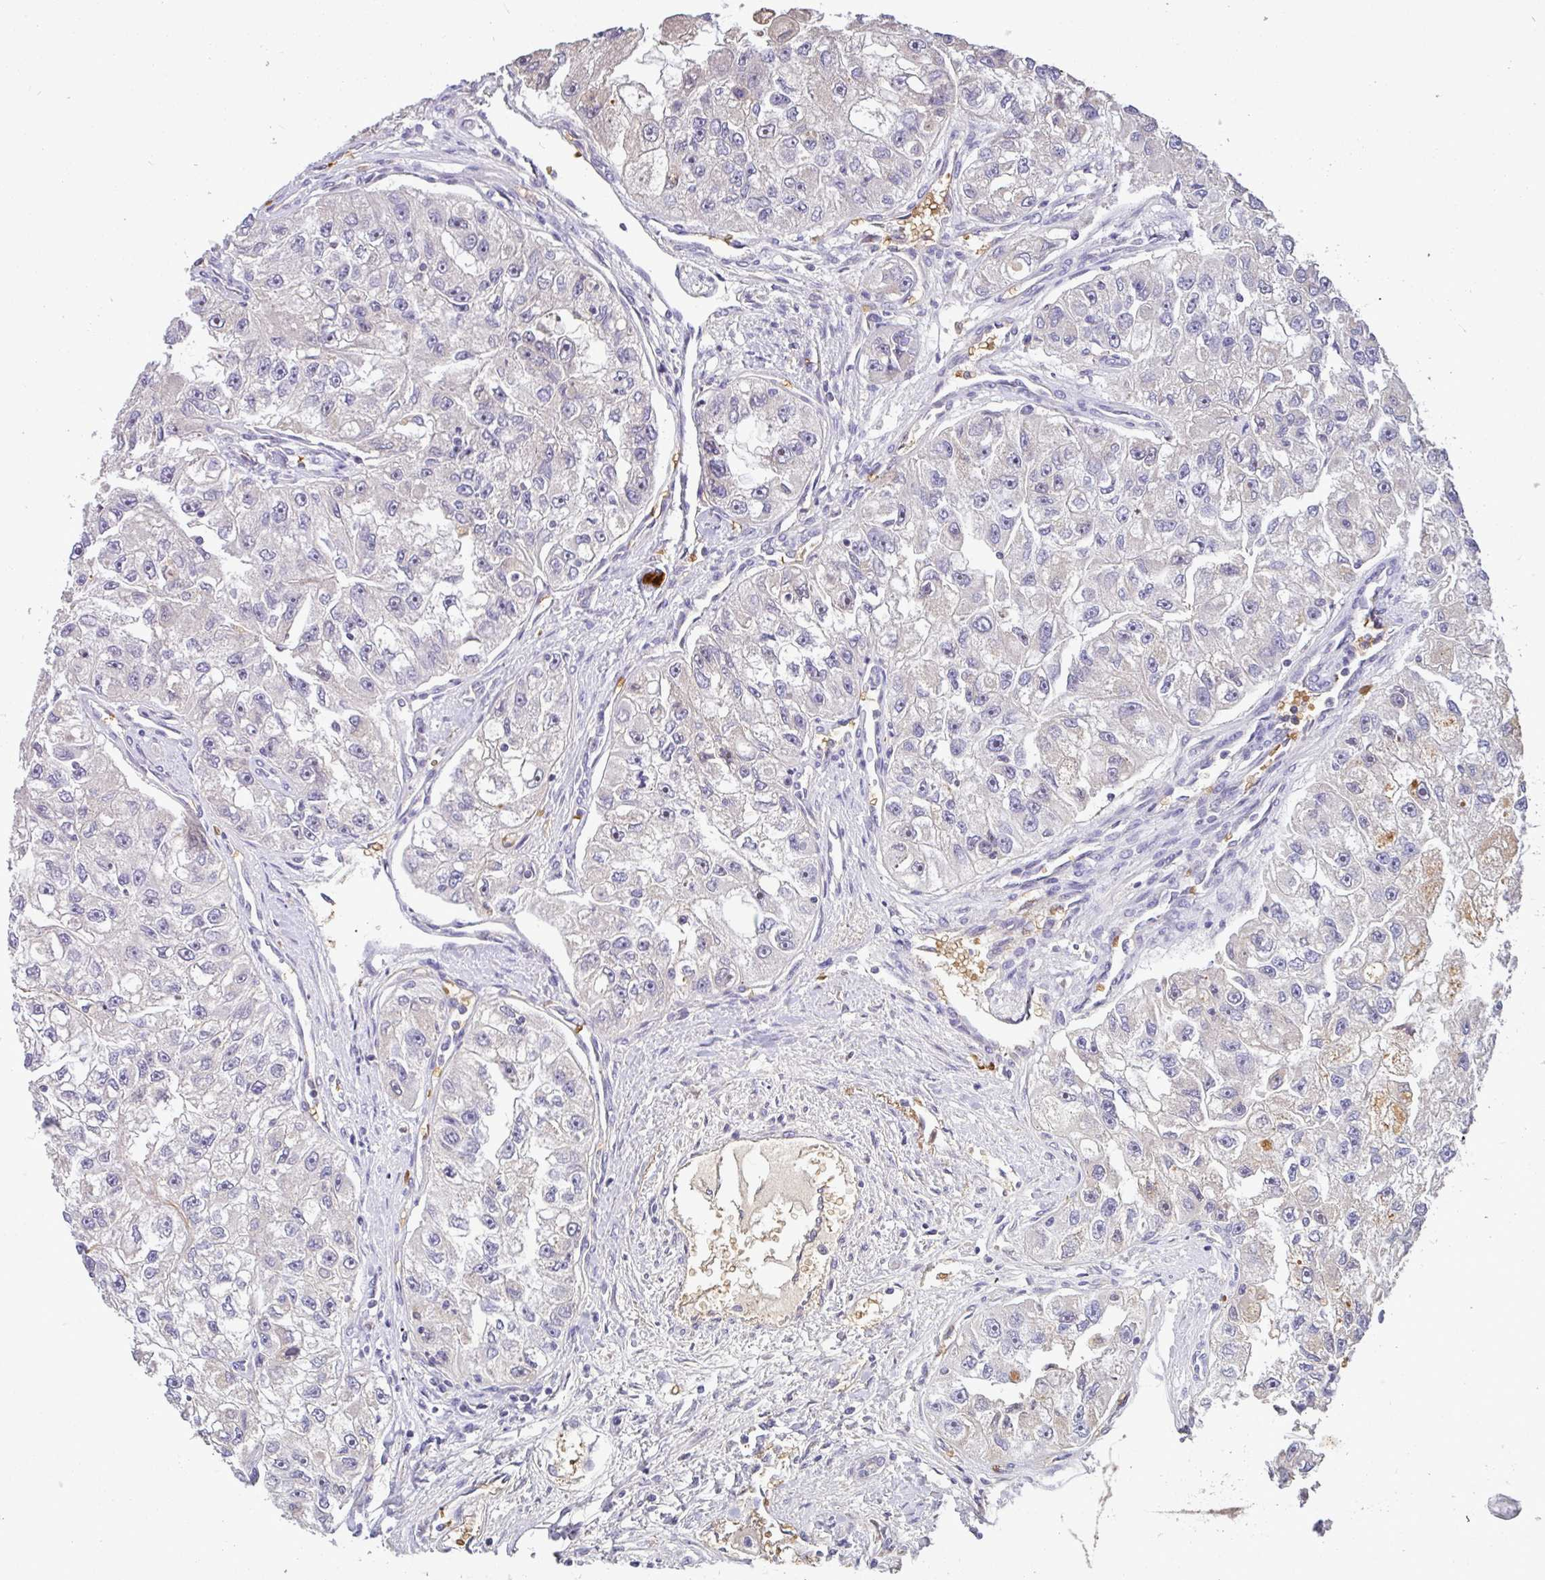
{"staining": {"intensity": "negative", "quantity": "none", "location": "none"}, "tissue": "renal cancer", "cell_type": "Tumor cells", "image_type": "cancer", "snomed": [{"axis": "morphology", "description": "Adenocarcinoma, NOS"}, {"axis": "topography", "description": "Kidney"}], "caption": "Immunohistochemistry (IHC) of renal adenocarcinoma shows no expression in tumor cells.", "gene": "C1QTNF9B", "patient": {"sex": "male", "age": 63}}